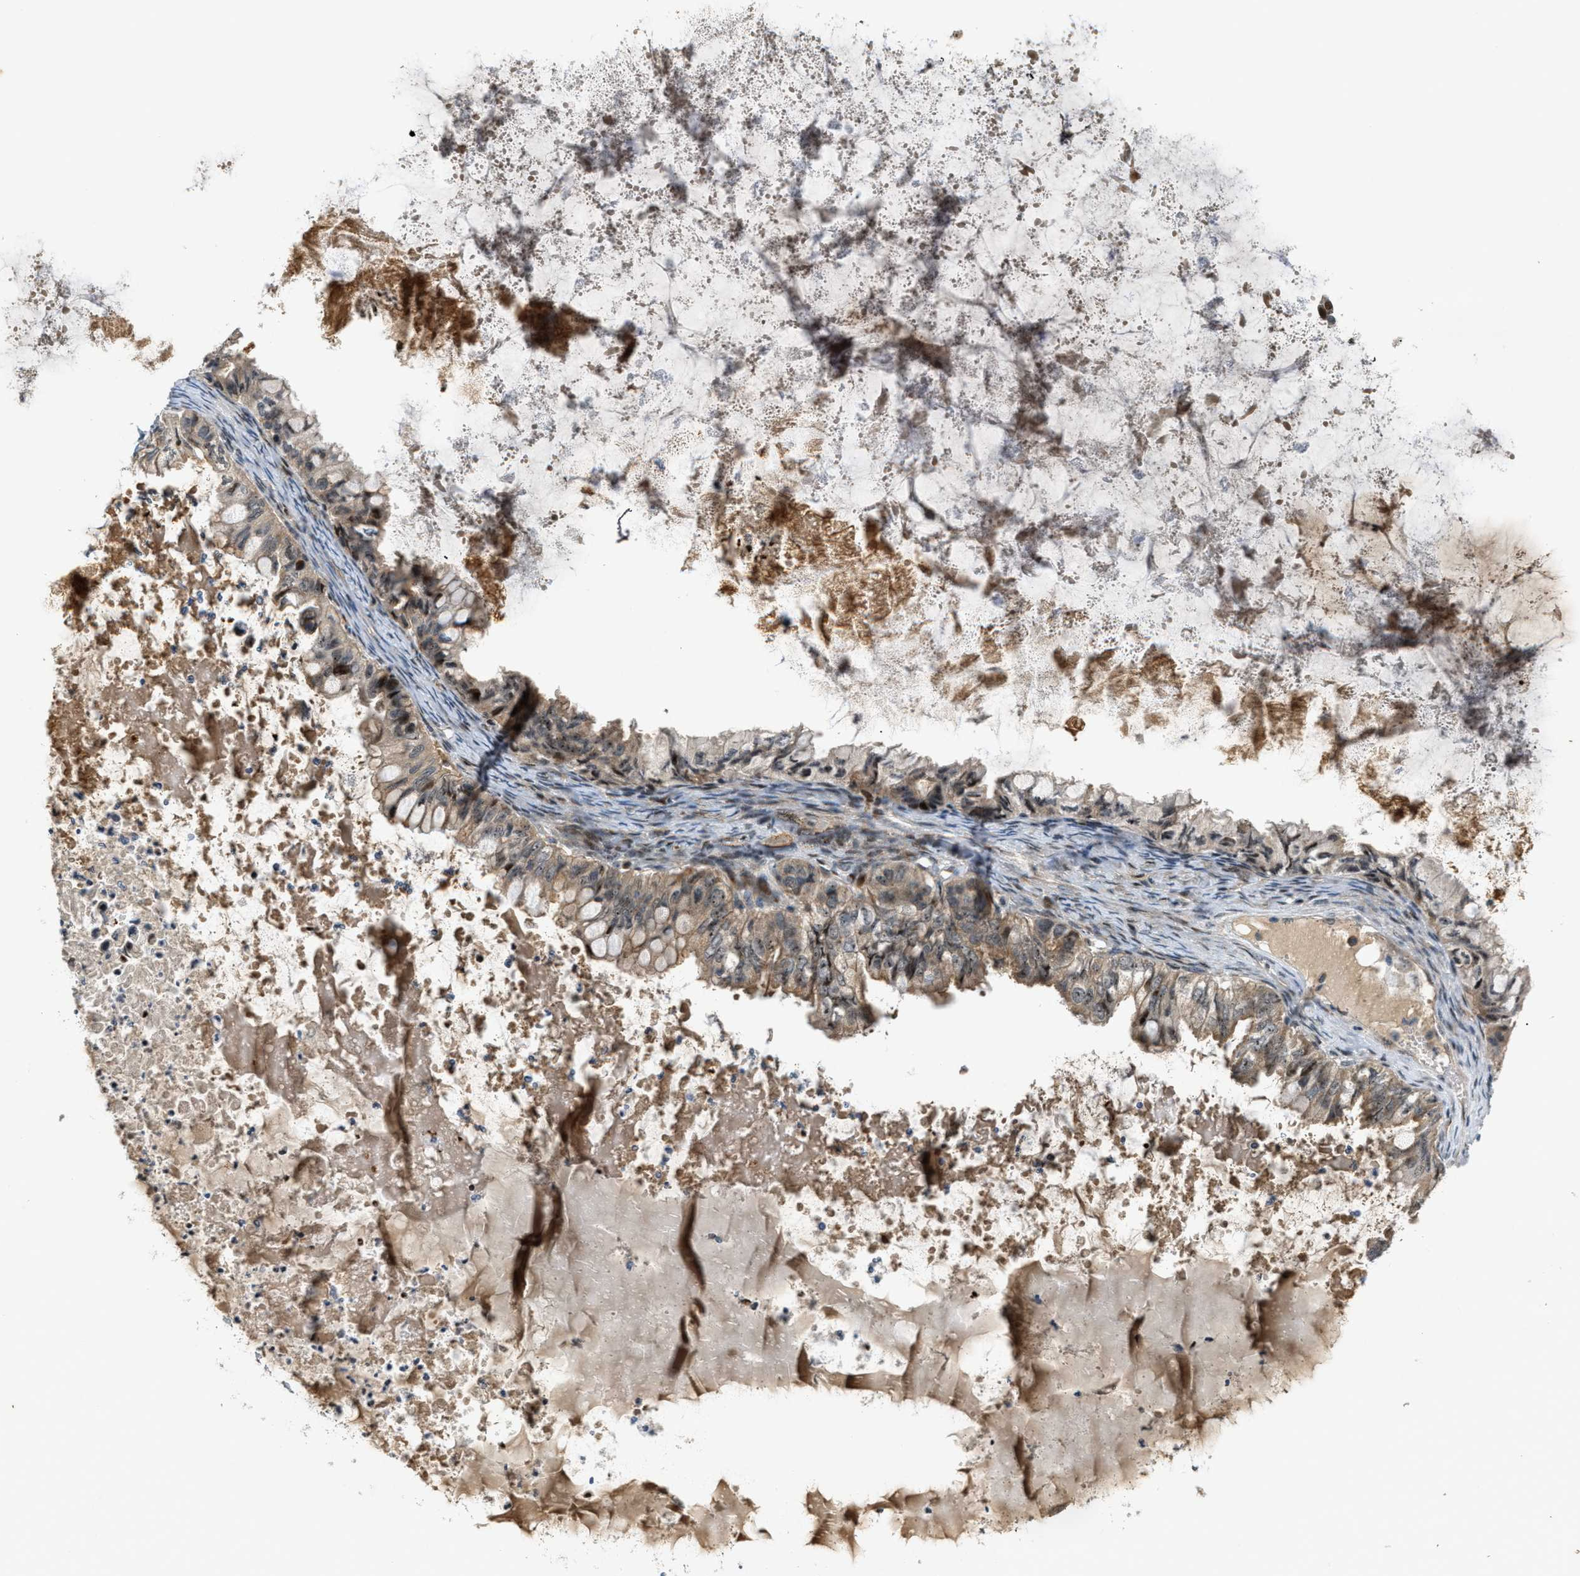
{"staining": {"intensity": "weak", "quantity": "25%-75%", "location": "cytoplasmic/membranous"}, "tissue": "ovarian cancer", "cell_type": "Tumor cells", "image_type": "cancer", "snomed": [{"axis": "morphology", "description": "Cystadenocarcinoma, mucinous, NOS"}, {"axis": "topography", "description": "Ovary"}], "caption": "Weak cytoplasmic/membranous protein positivity is appreciated in approximately 25%-75% of tumor cells in ovarian cancer.", "gene": "TRAPPC14", "patient": {"sex": "female", "age": 80}}